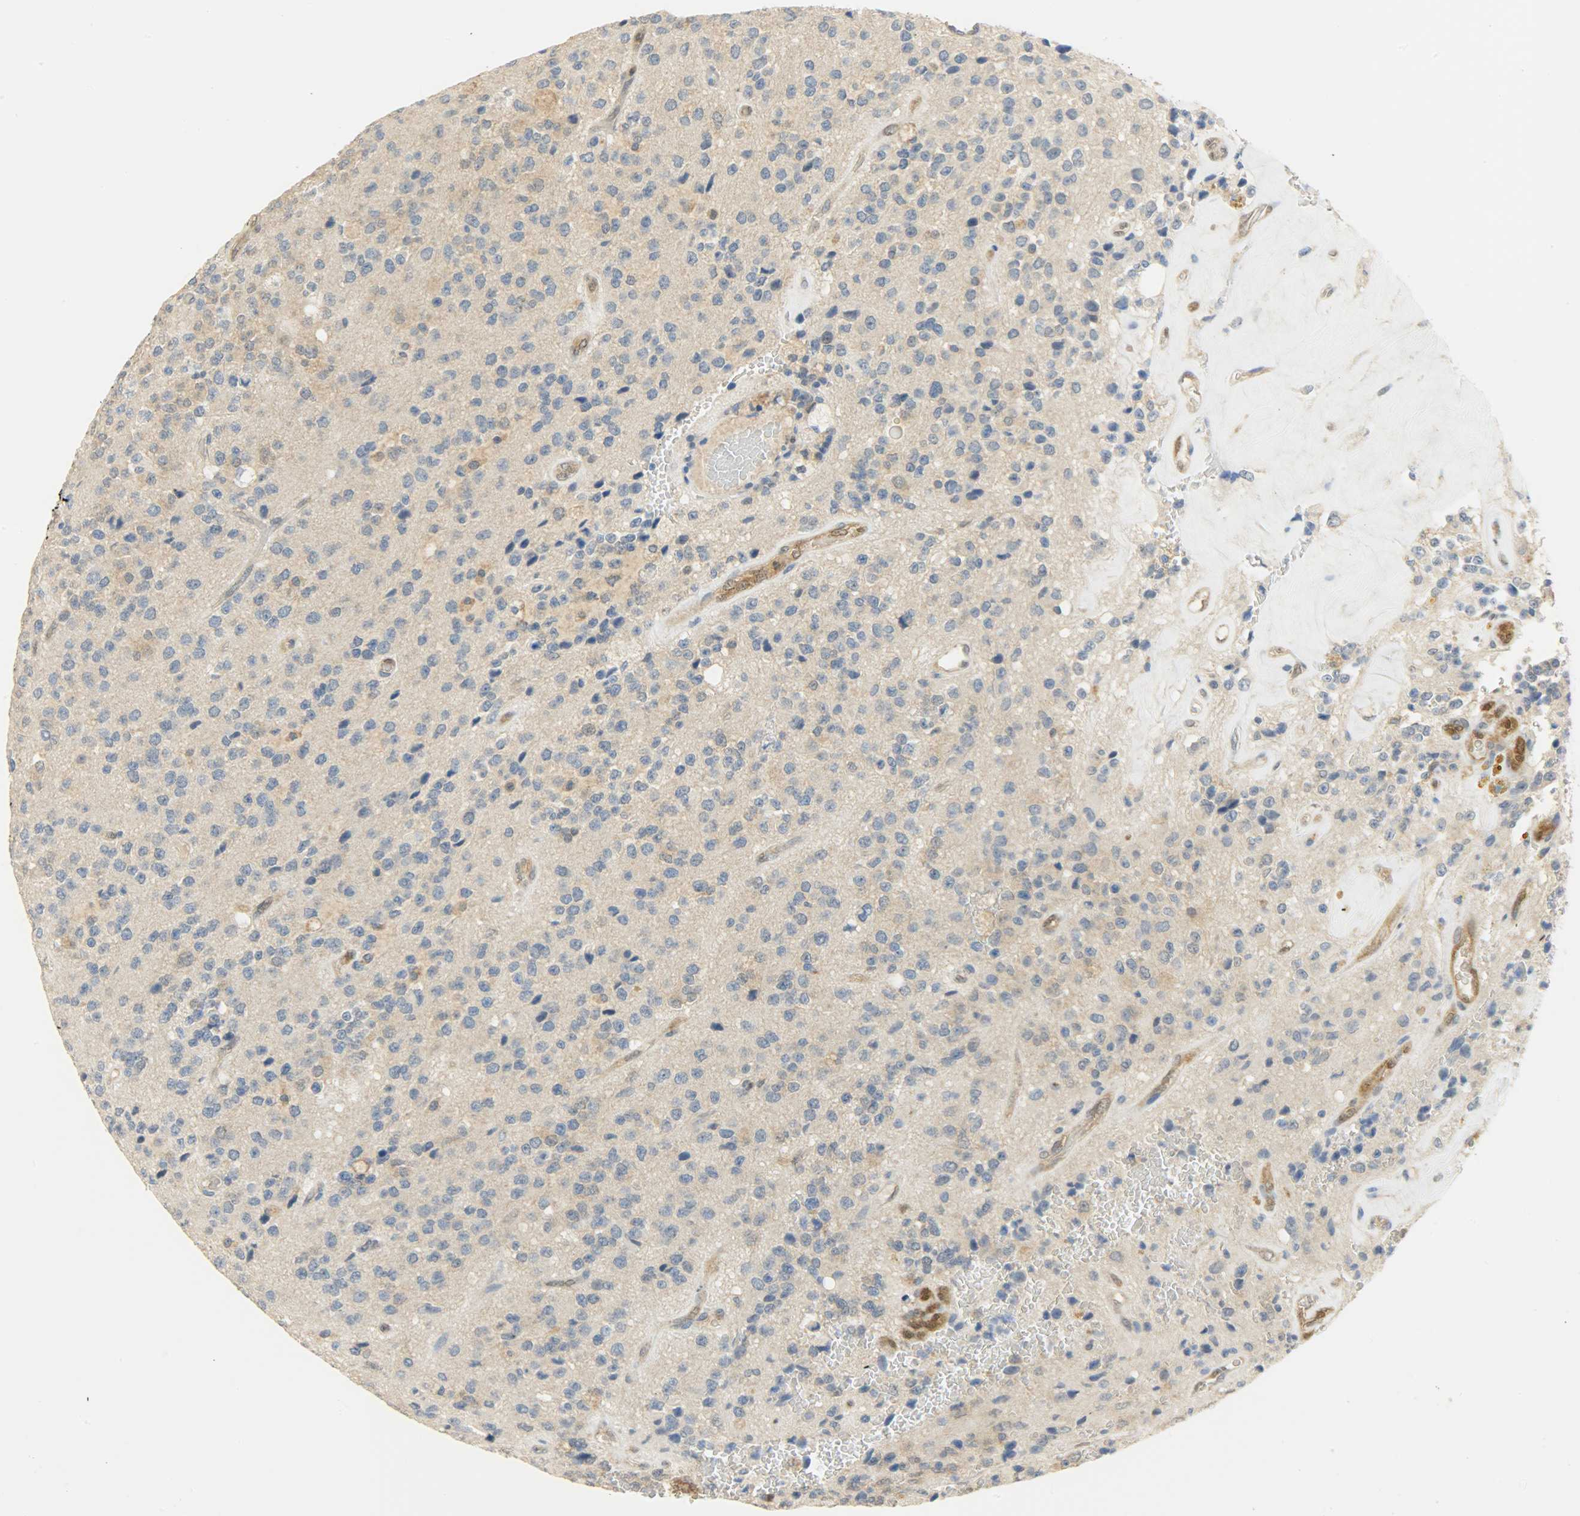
{"staining": {"intensity": "negative", "quantity": "none", "location": "none"}, "tissue": "glioma", "cell_type": "Tumor cells", "image_type": "cancer", "snomed": [{"axis": "morphology", "description": "Glioma, malignant, High grade"}, {"axis": "topography", "description": "pancreas cauda"}], "caption": "Immunohistochemistry of glioma shows no positivity in tumor cells.", "gene": "FKBP1A", "patient": {"sex": "male", "age": 60}}